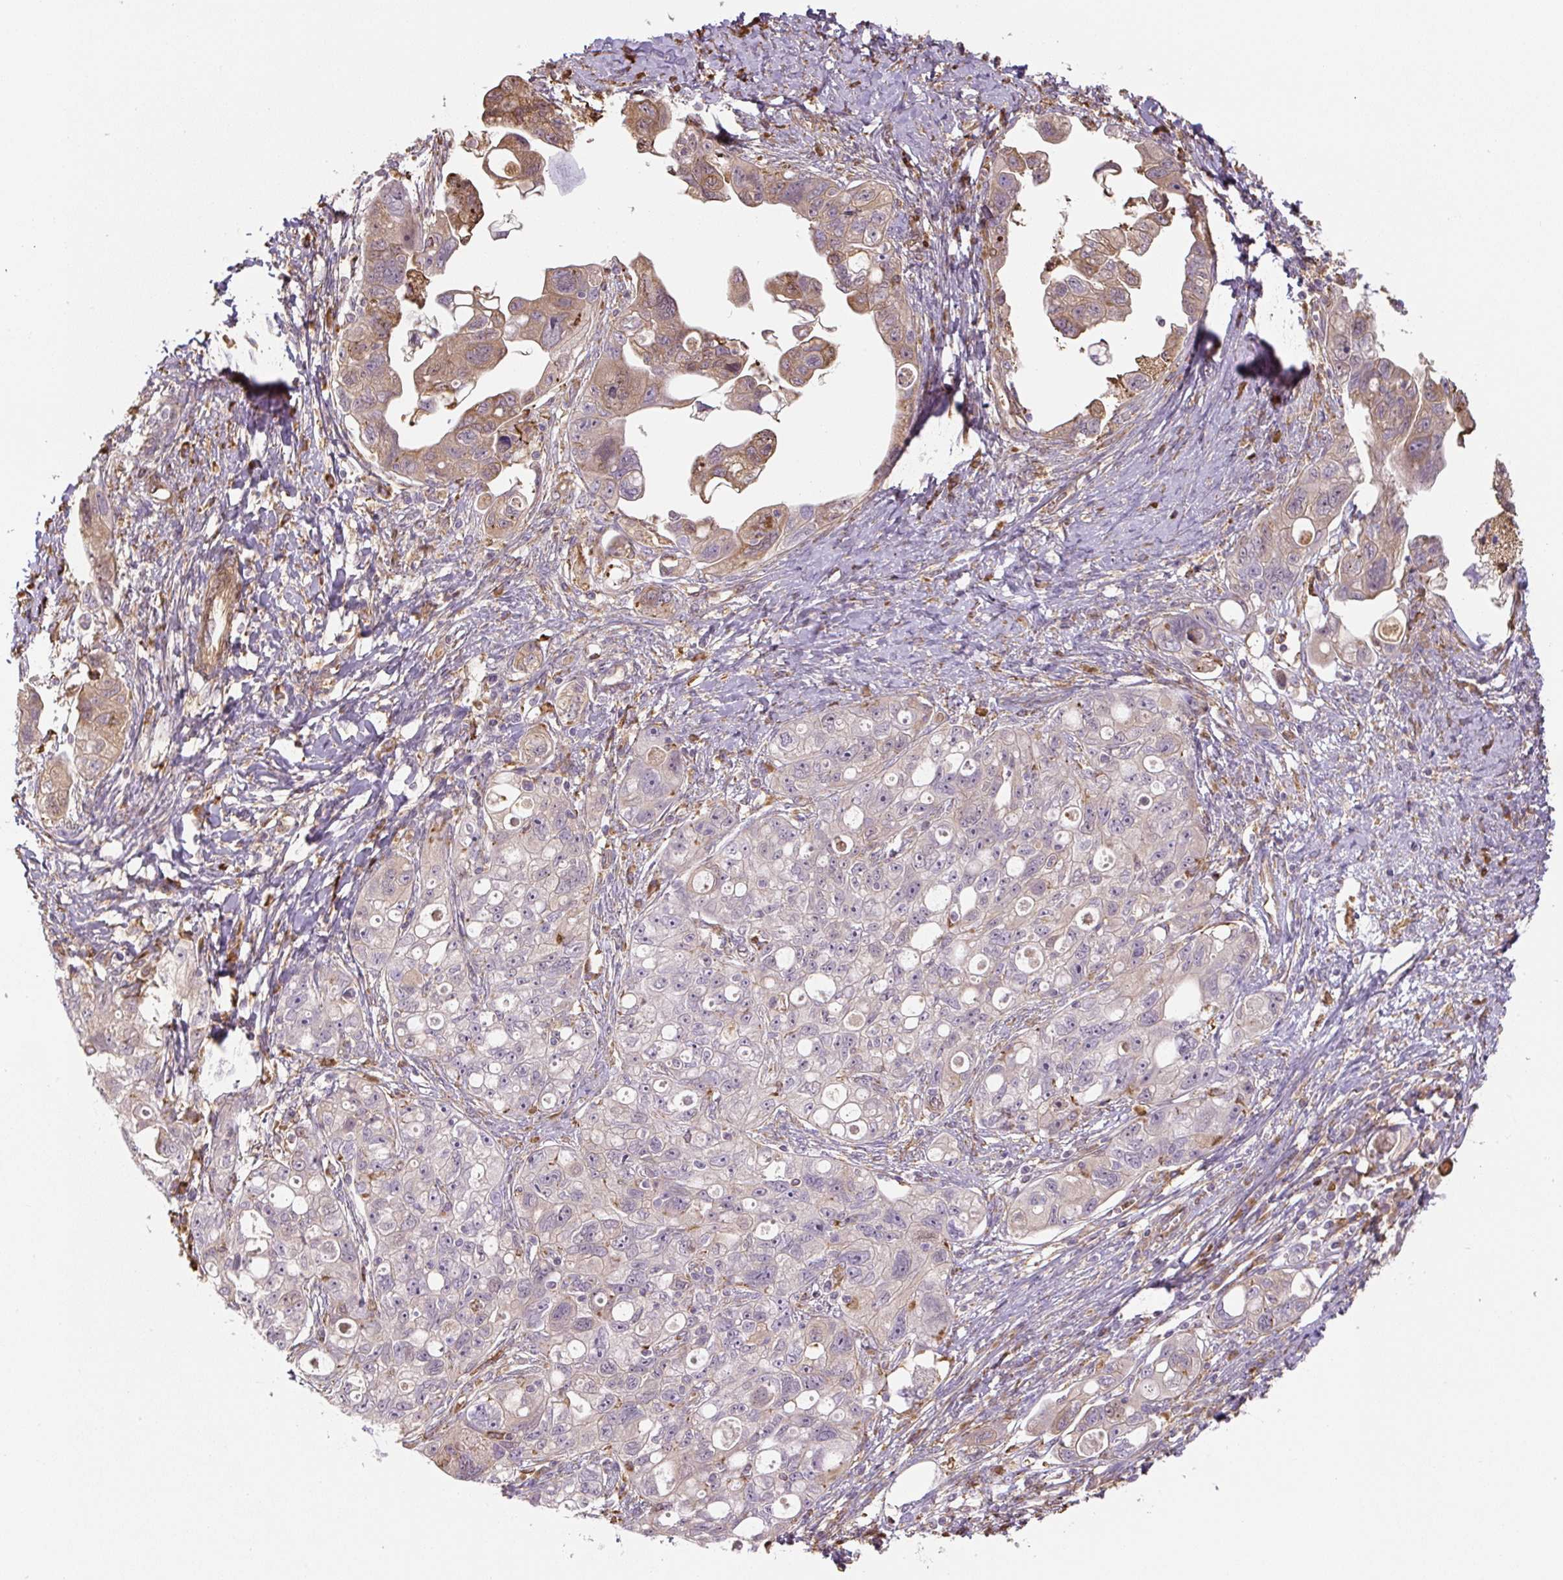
{"staining": {"intensity": "moderate", "quantity": "25%-75%", "location": "cytoplasmic/membranous"}, "tissue": "ovarian cancer", "cell_type": "Tumor cells", "image_type": "cancer", "snomed": [{"axis": "morphology", "description": "Carcinoma, NOS"}, {"axis": "morphology", "description": "Cystadenocarcinoma, serous, NOS"}, {"axis": "topography", "description": "Ovary"}], "caption": "A brown stain highlights moderate cytoplasmic/membranous expression of a protein in human ovarian cancer tumor cells.", "gene": "RASA1", "patient": {"sex": "female", "age": 69}}